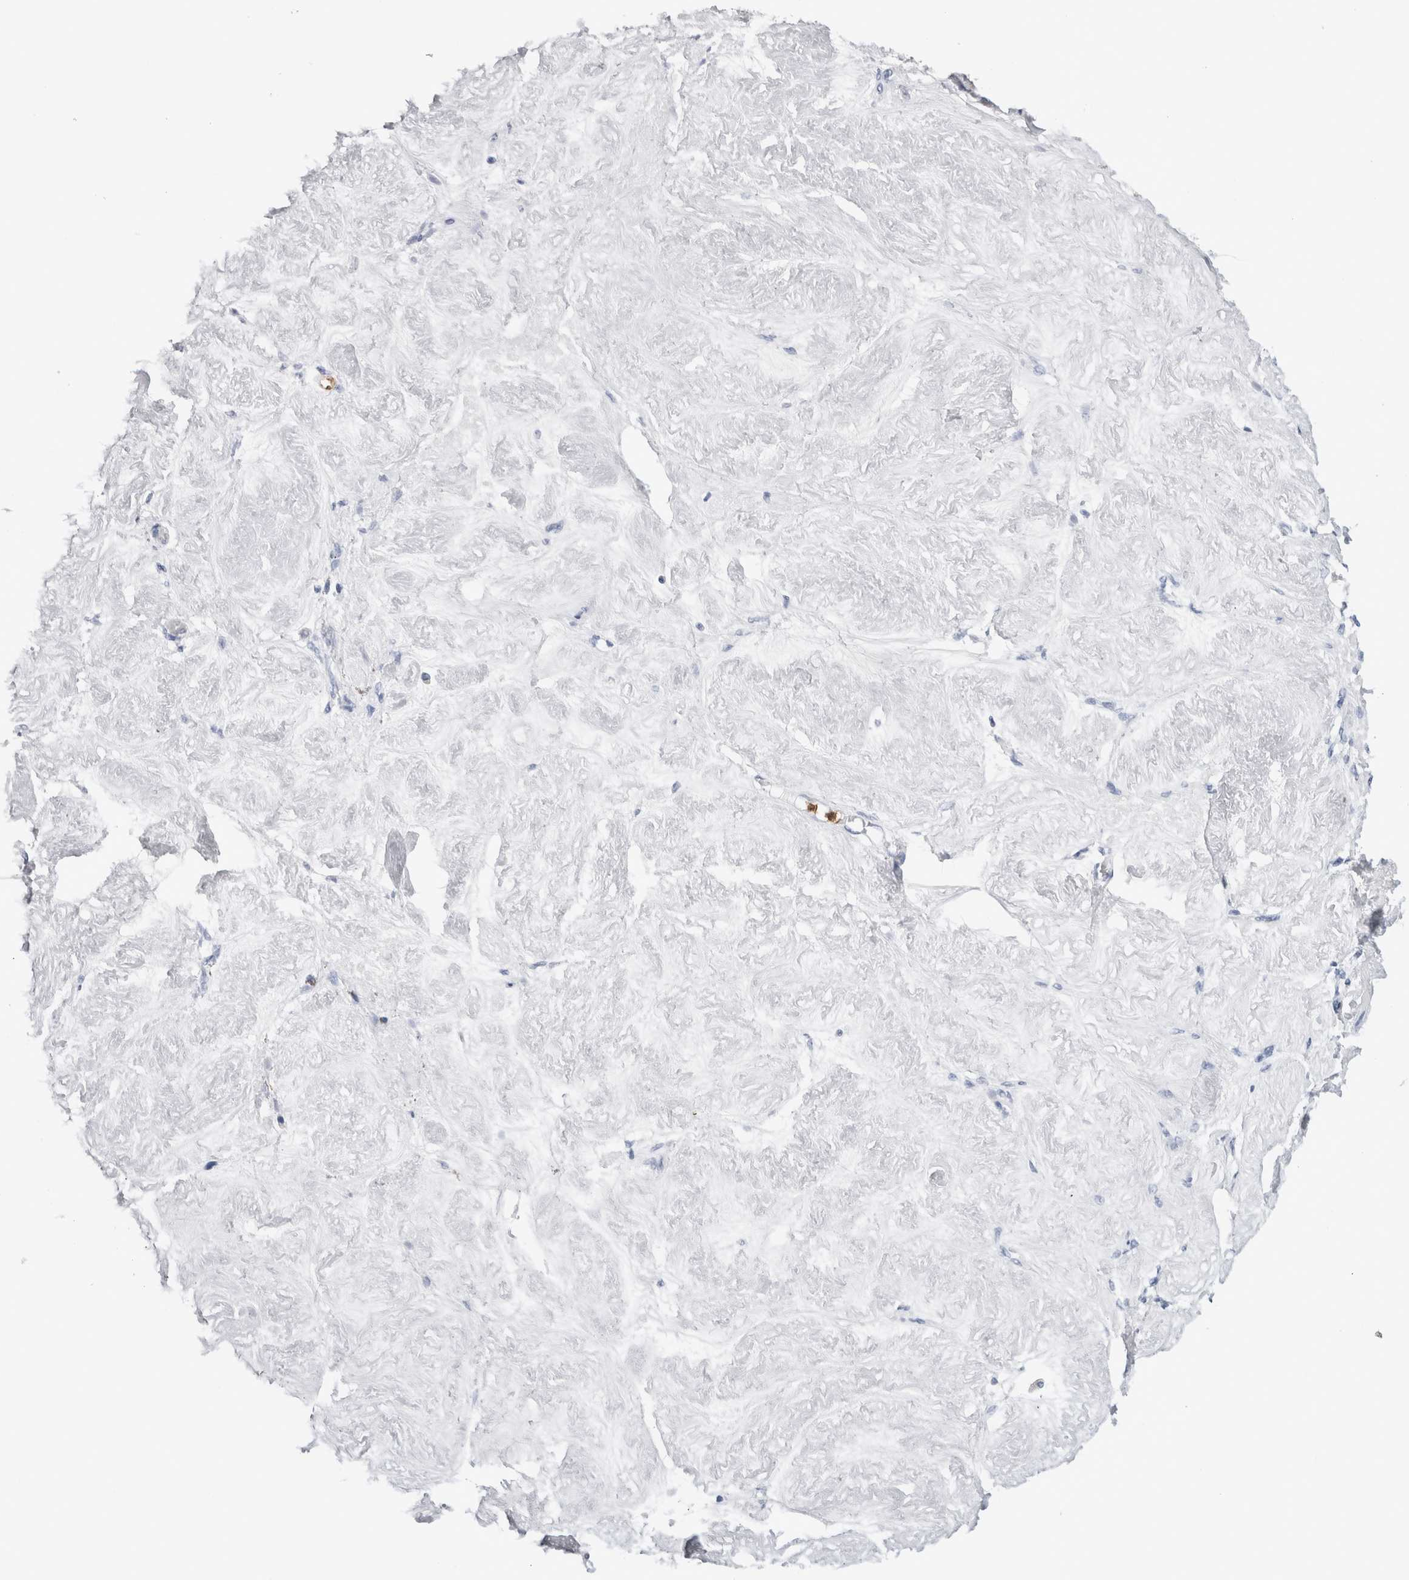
{"staining": {"intensity": "negative", "quantity": "none", "location": "none"}, "tissue": "adipose tissue", "cell_type": "Adipocytes", "image_type": "normal", "snomed": [{"axis": "morphology", "description": "Normal tissue, NOS"}, {"axis": "topography", "description": "Vascular tissue"}, {"axis": "topography", "description": "Fallopian tube"}, {"axis": "topography", "description": "Ovary"}], "caption": "Immunohistochemical staining of unremarkable adipose tissue displays no significant positivity in adipocytes. (Brightfield microscopy of DAB (3,3'-diaminobenzidine) IHC at high magnification).", "gene": "S100A12", "patient": {"sex": "female", "age": 67}}